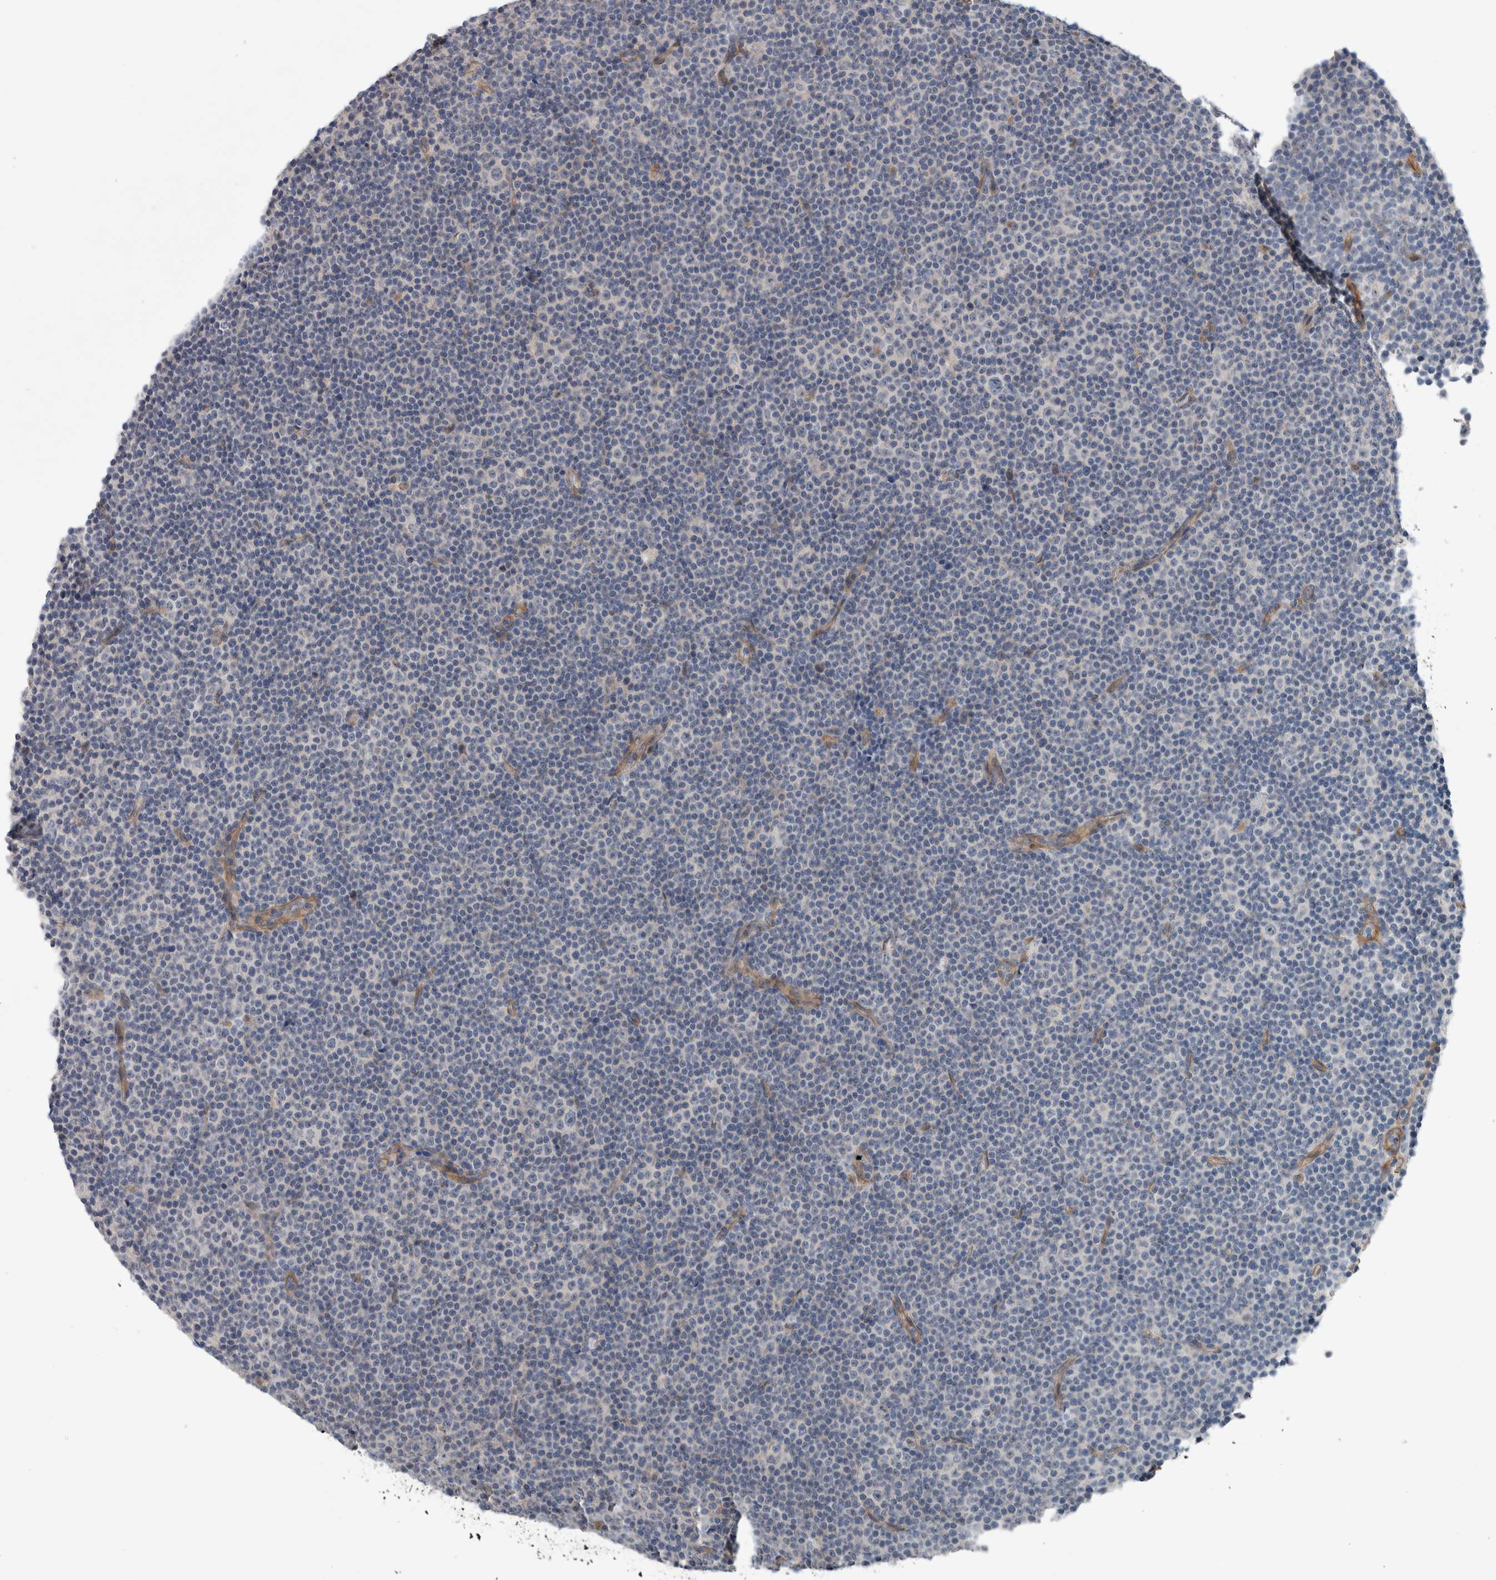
{"staining": {"intensity": "negative", "quantity": "none", "location": "none"}, "tissue": "lymphoma", "cell_type": "Tumor cells", "image_type": "cancer", "snomed": [{"axis": "morphology", "description": "Malignant lymphoma, non-Hodgkin's type, Low grade"}, {"axis": "topography", "description": "Lymph node"}], "caption": "DAB (3,3'-diaminobenzidine) immunohistochemical staining of lymphoma shows no significant expression in tumor cells.", "gene": "BCAM", "patient": {"sex": "female", "age": 67}}